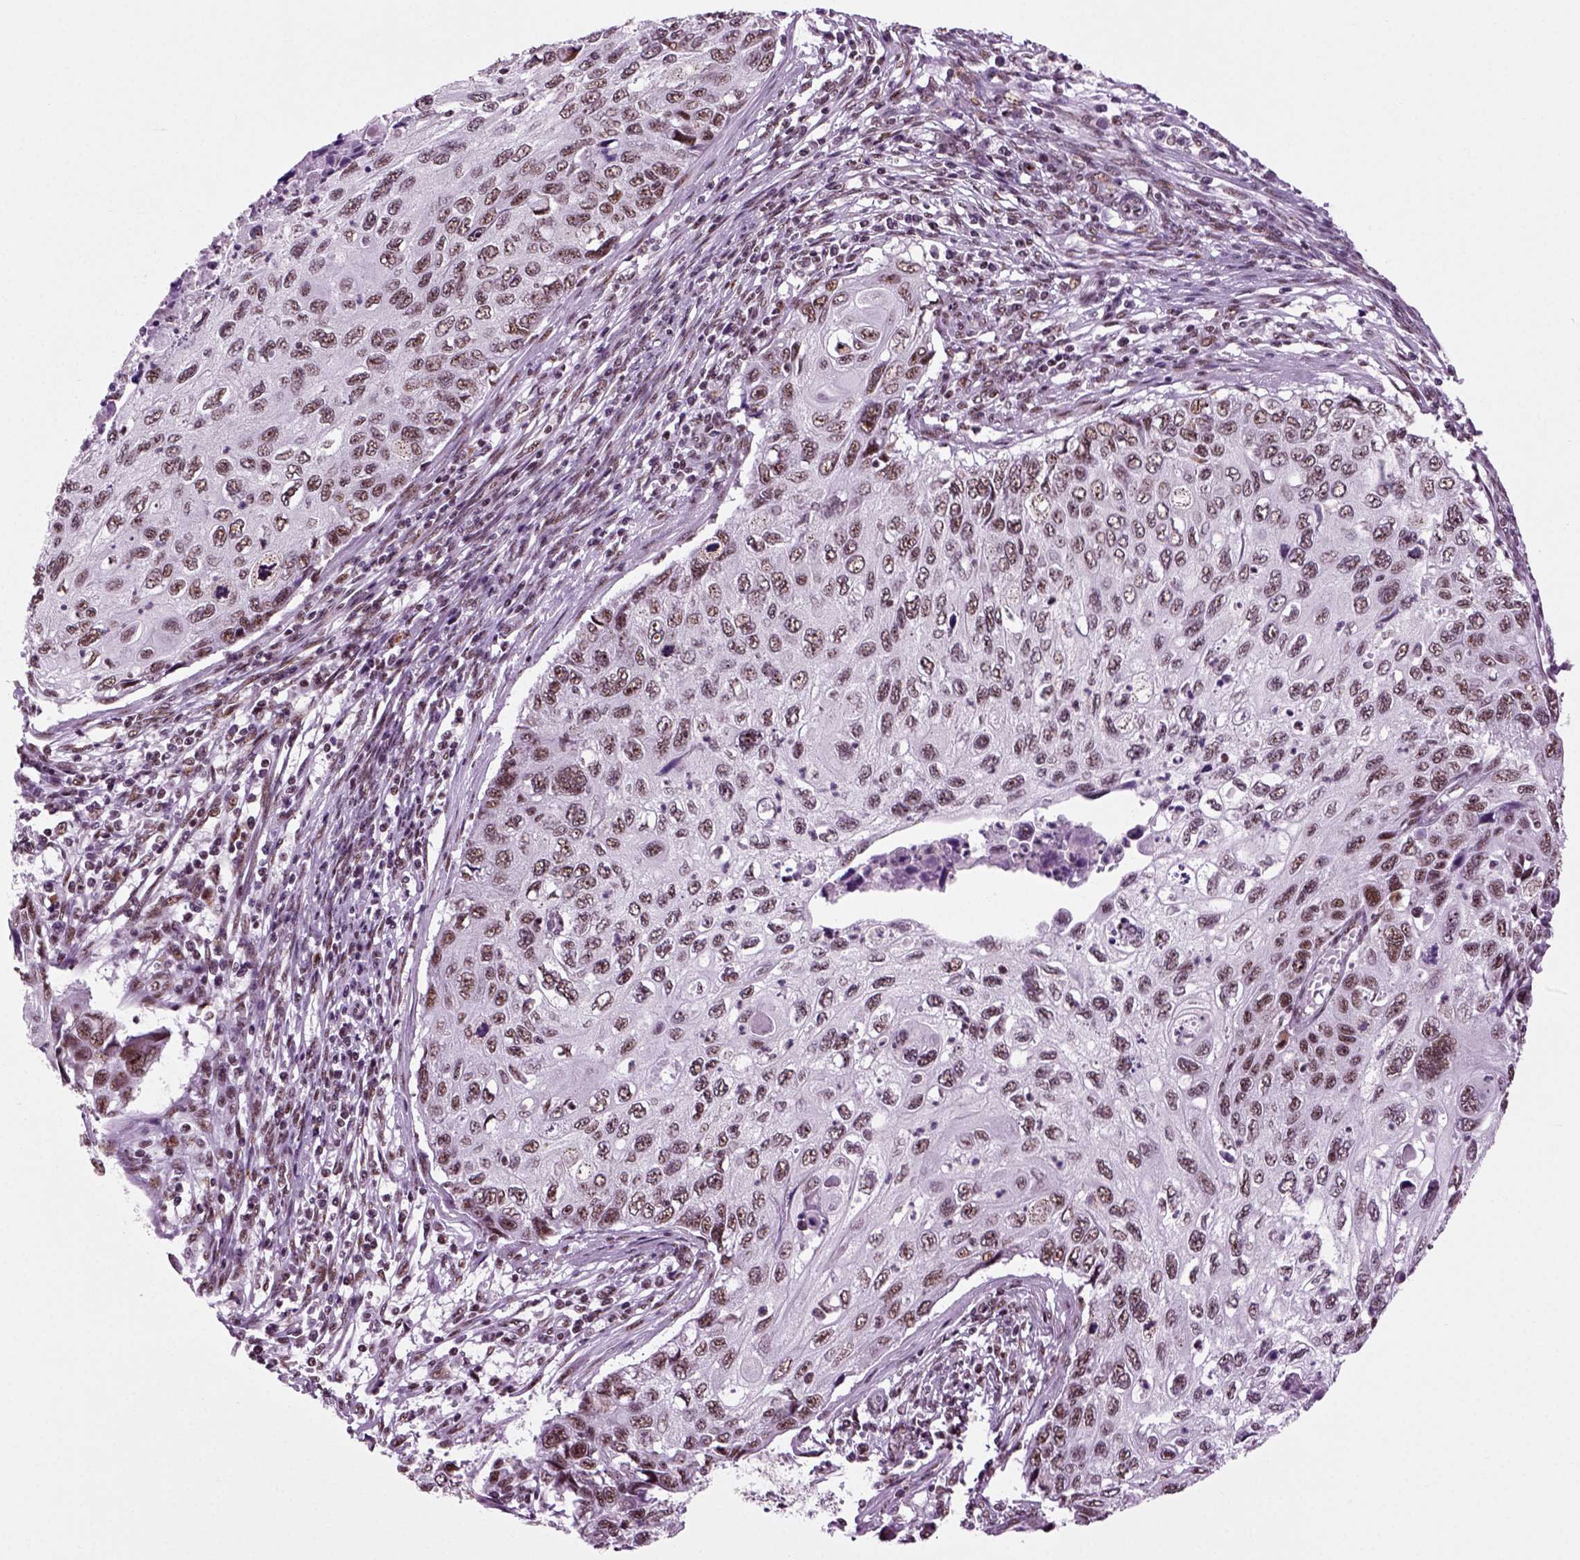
{"staining": {"intensity": "weak", "quantity": ">75%", "location": "nuclear"}, "tissue": "cervical cancer", "cell_type": "Tumor cells", "image_type": "cancer", "snomed": [{"axis": "morphology", "description": "Squamous cell carcinoma, NOS"}, {"axis": "topography", "description": "Cervix"}], "caption": "Weak nuclear protein staining is identified in about >75% of tumor cells in cervical cancer.", "gene": "RCOR3", "patient": {"sex": "female", "age": 70}}